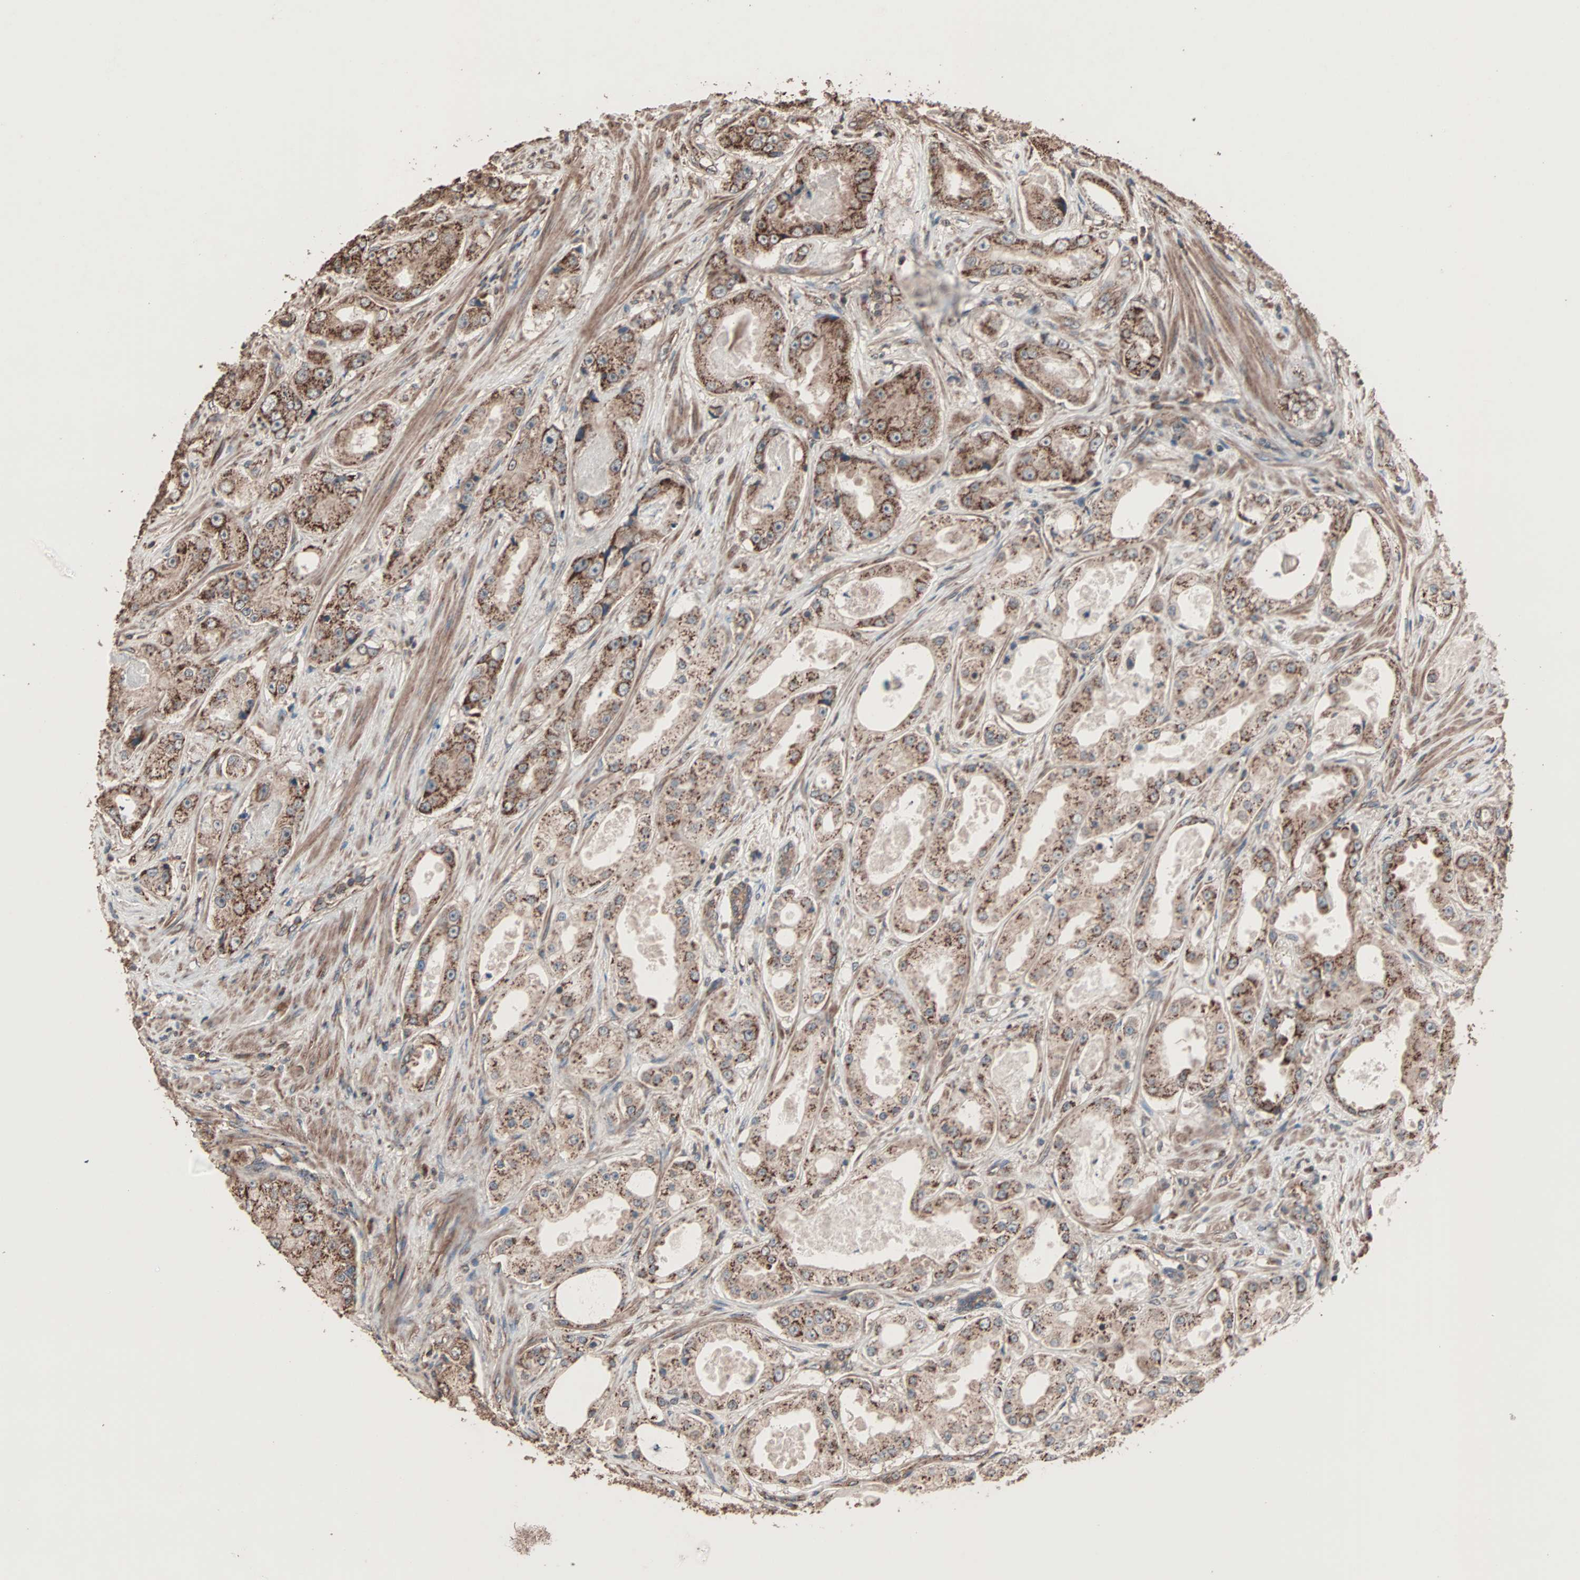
{"staining": {"intensity": "strong", "quantity": ">75%", "location": "cytoplasmic/membranous"}, "tissue": "prostate cancer", "cell_type": "Tumor cells", "image_type": "cancer", "snomed": [{"axis": "morphology", "description": "Adenocarcinoma, High grade"}, {"axis": "topography", "description": "Prostate"}], "caption": "Protein expression analysis of human prostate cancer (adenocarcinoma (high-grade)) reveals strong cytoplasmic/membranous positivity in about >75% of tumor cells.", "gene": "MRPL2", "patient": {"sex": "male", "age": 73}}